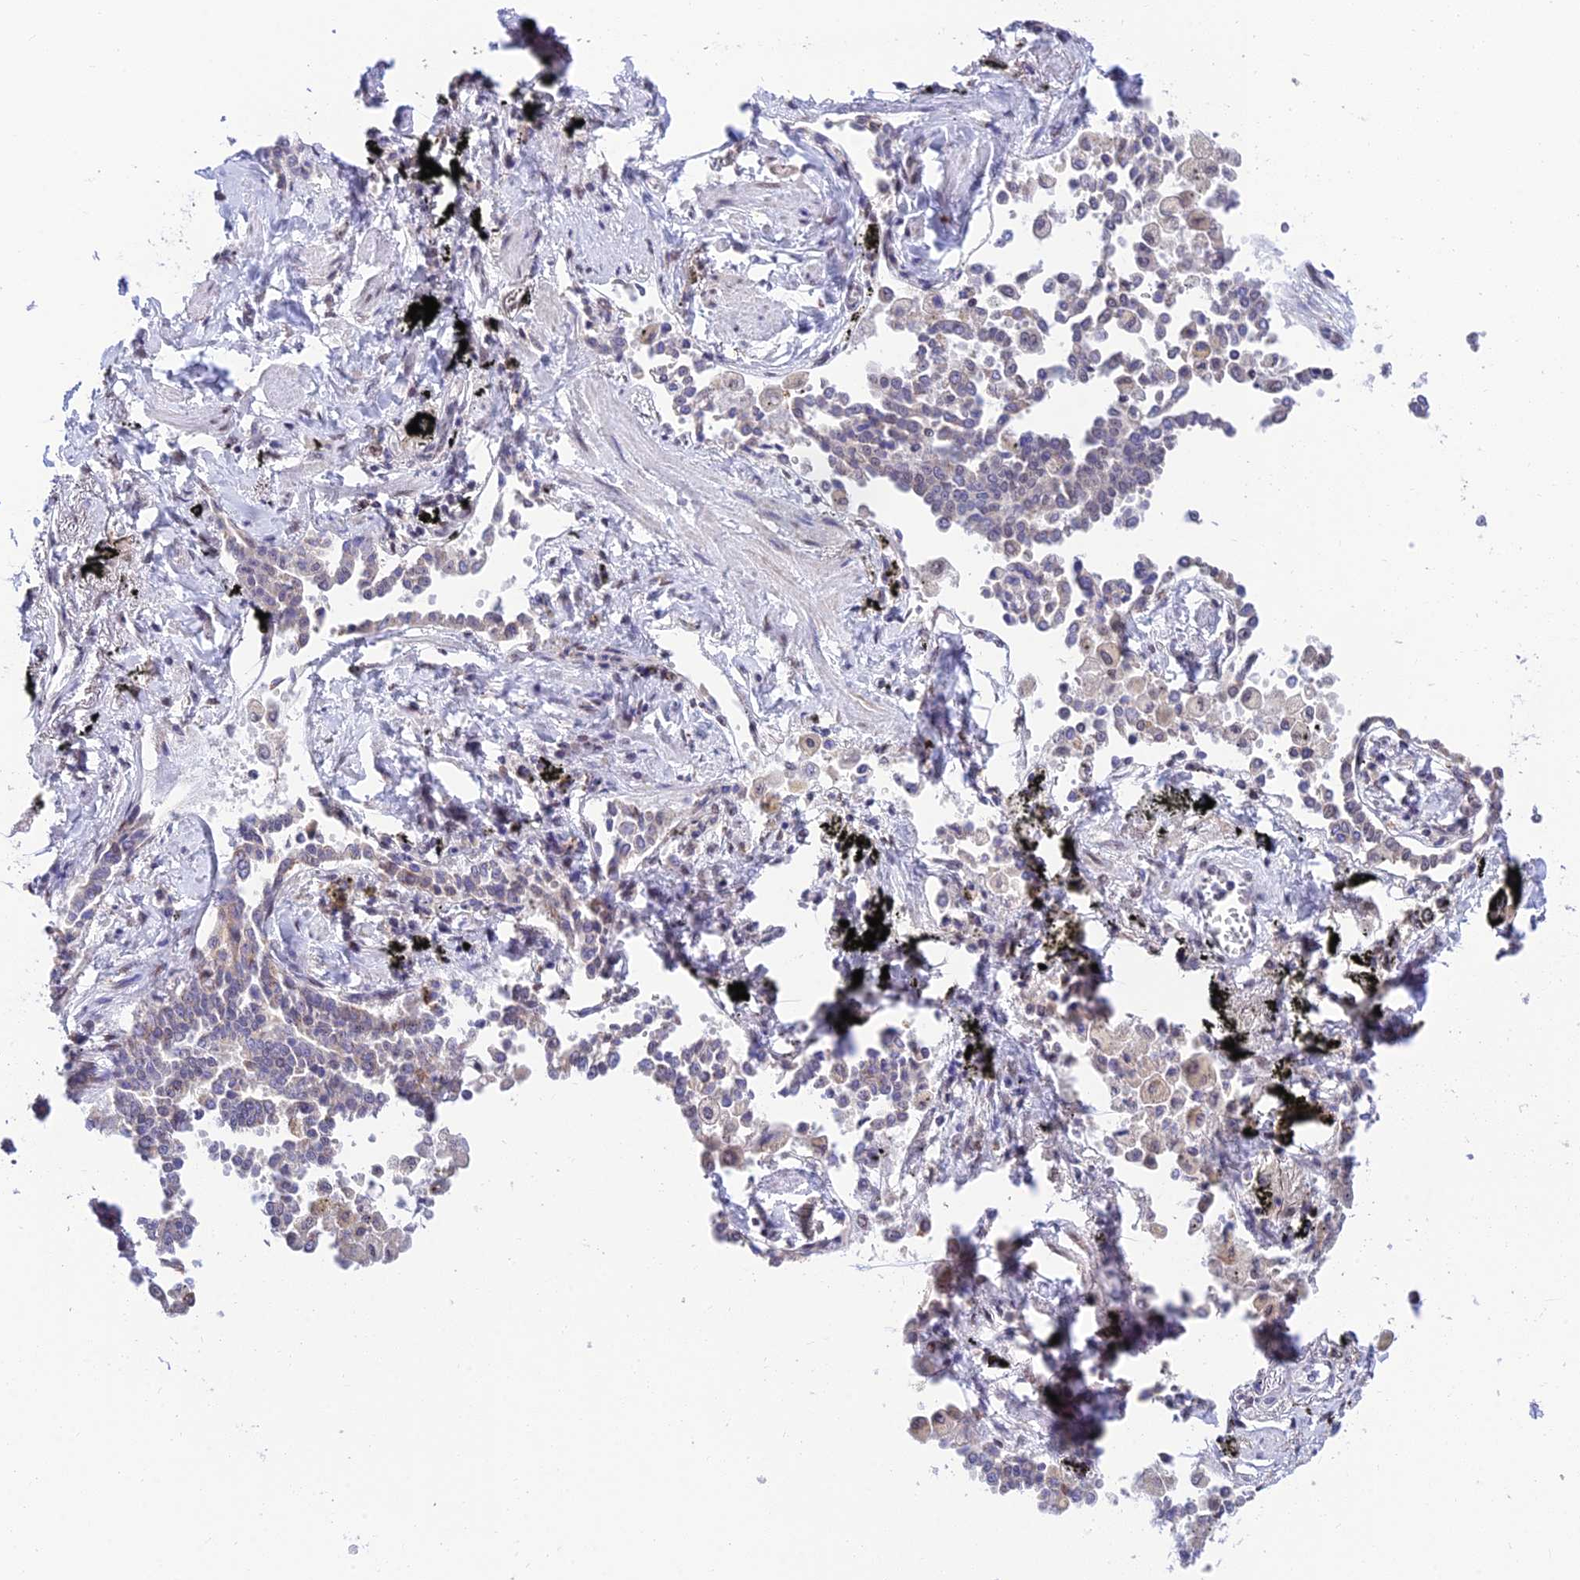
{"staining": {"intensity": "weak", "quantity": "<25%", "location": "cytoplasmic/membranous"}, "tissue": "lung cancer", "cell_type": "Tumor cells", "image_type": "cancer", "snomed": [{"axis": "morphology", "description": "Adenocarcinoma, NOS"}, {"axis": "topography", "description": "Lung"}], "caption": "Lung adenocarcinoma stained for a protein using immunohistochemistry shows no expression tumor cells.", "gene": "C2orf49", "patient": {"sex": "male", "age": 67}}